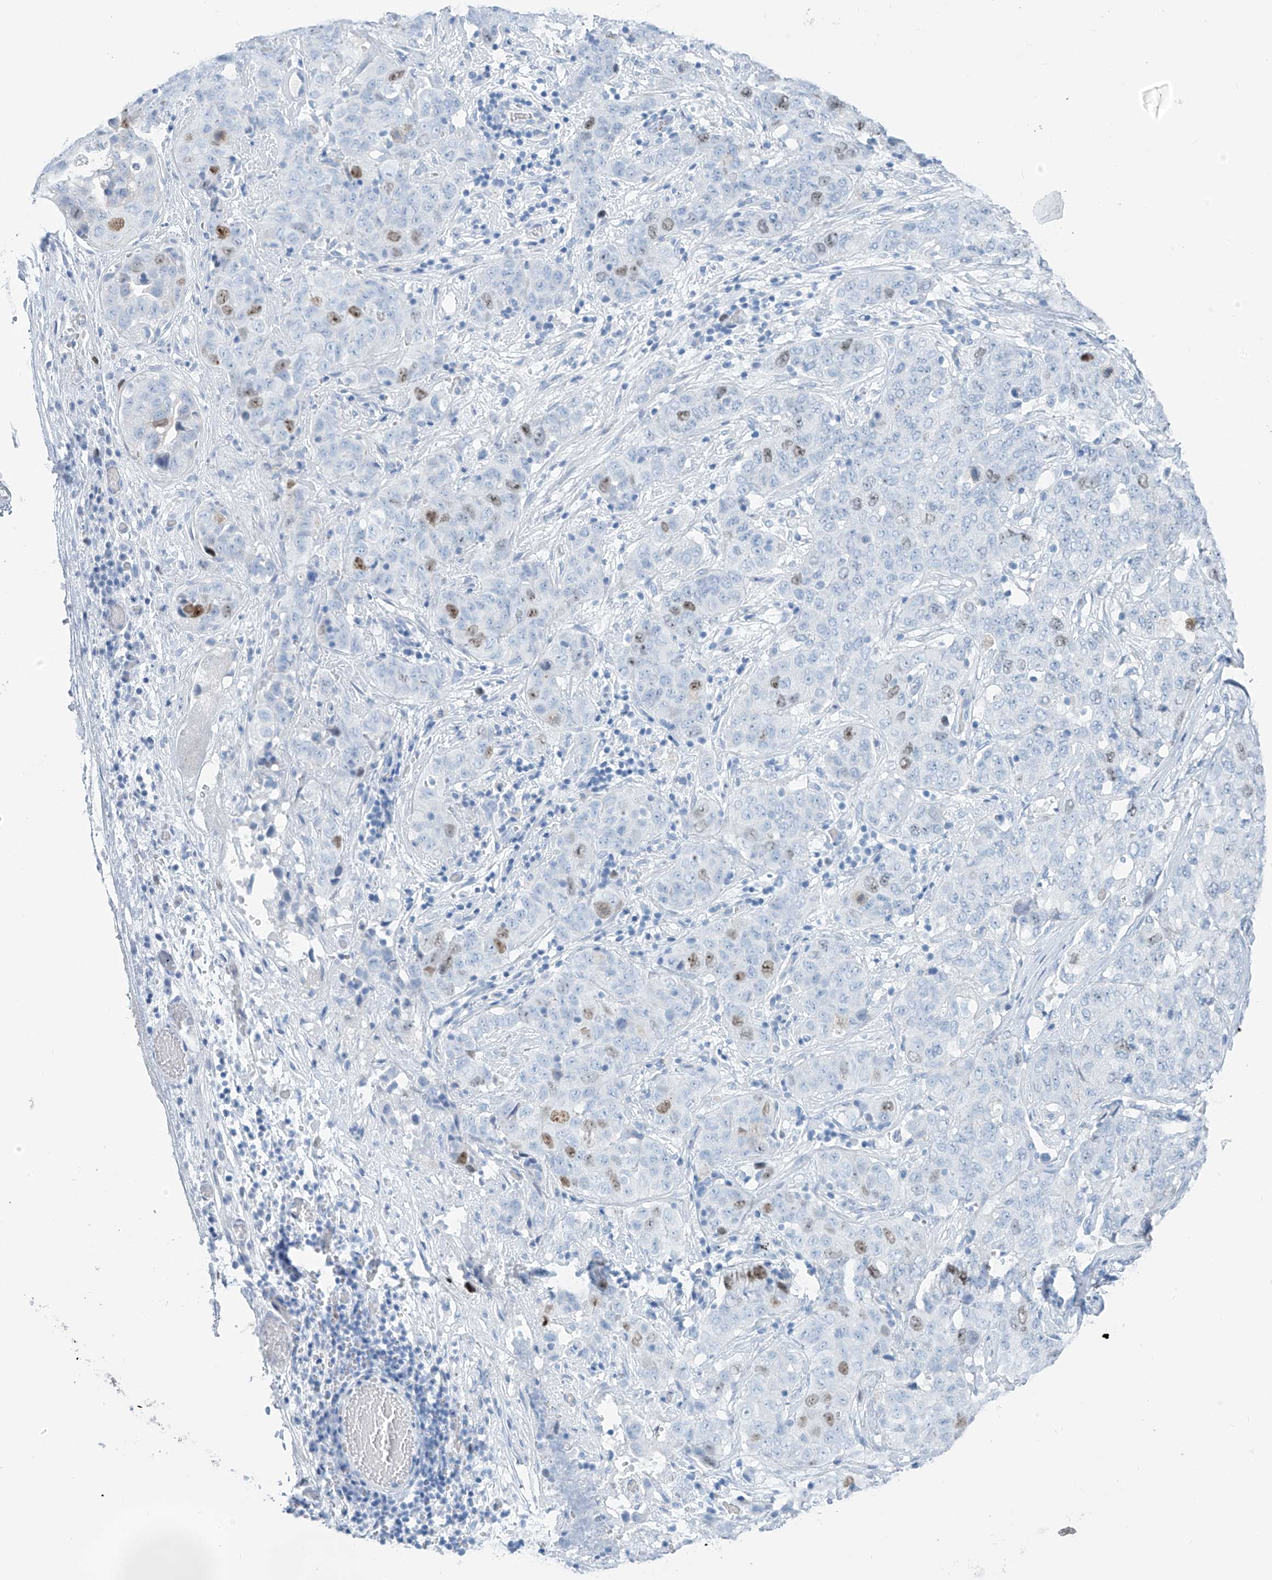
{"staining": {"intensity": "moderate", "quantity": "<25%", "location": "nuclear"}, "tissue": "stomach cancer", "cell_type": "Tumor cells", "image_type": "cancer", "snomed": [{"axis": "morphology", "description": "Normal tissue, NOS"}, {"axis": "morphology", "description": "Adenocarcinoma, NOS"}, {"axis": "topography", "description": "Lymph node"}, {"axis": "topography", "description": "Stomach"}], "caption": "Stomach cancer (adenocarcinoma) was stained to show a protein in brown. There is low levels of moderate nuclear positivity in about <25% of tumor cells. (brown staining indicates protein expression, while blue staining denotes nuclei).", "gene": "SGO2", "patient": {"sex": "male", "age": 48}}